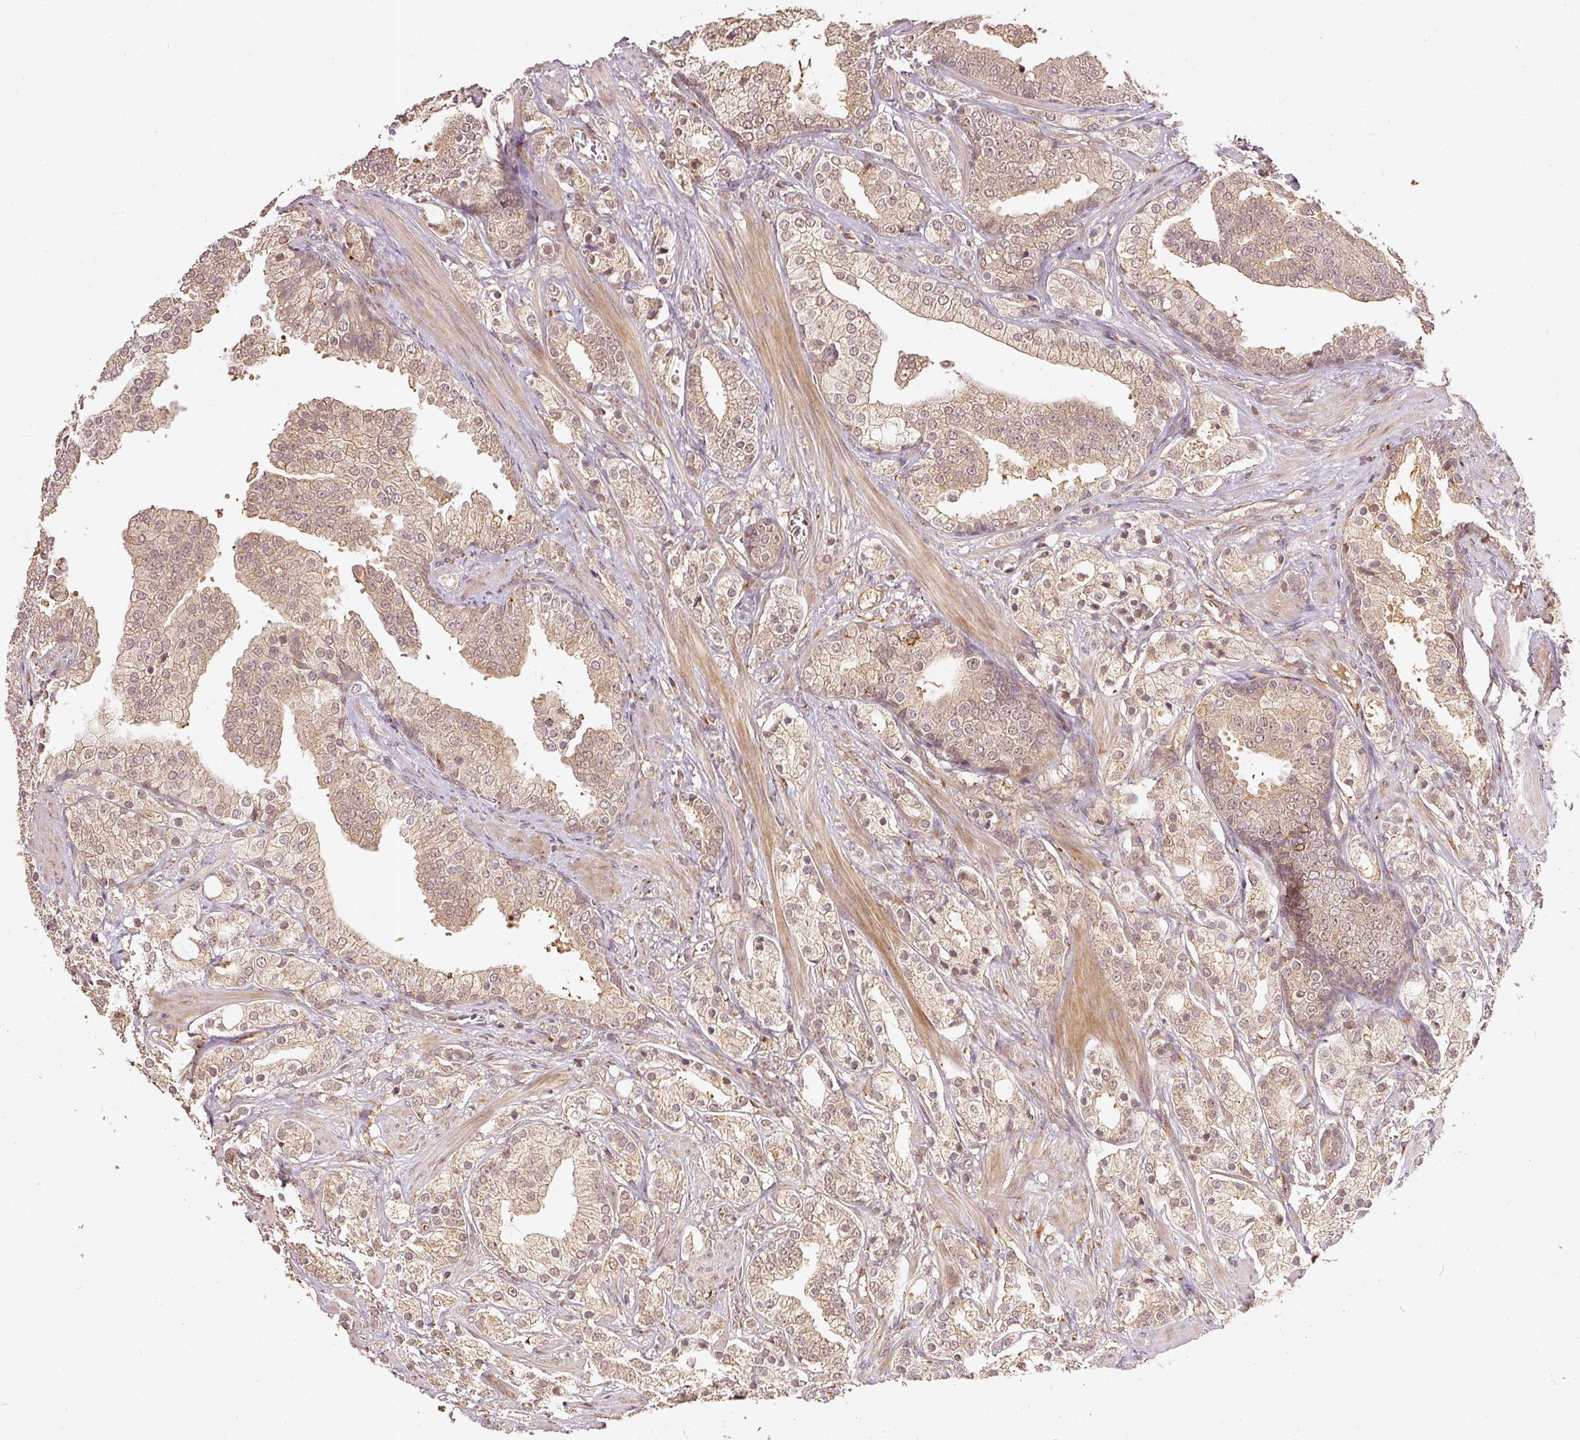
{"staining": {"intensity": "moderate", "quantity": ">75%", "location": "cytoplasmic/membranous,nuclear"}, "tissue": "prostate cancer", "cell_type": "Tumor cells", "image_type": "cancer", "snomed": [{"axis": "morphology", "description": "Adenocarcinoma, High grade"}, {"axis": "topography", "description": "Prostate"}], "caption": "Approximately >75% of tumor cells in human adenocarcinoma (high-grade) (prostate) exhibit moderate cytoplasmic/membranous and nuclear protein staining as visualized by brown immunohistochemical staining.", "gene": "FUT8", "patient": {"sex": "male", "age": 50}}